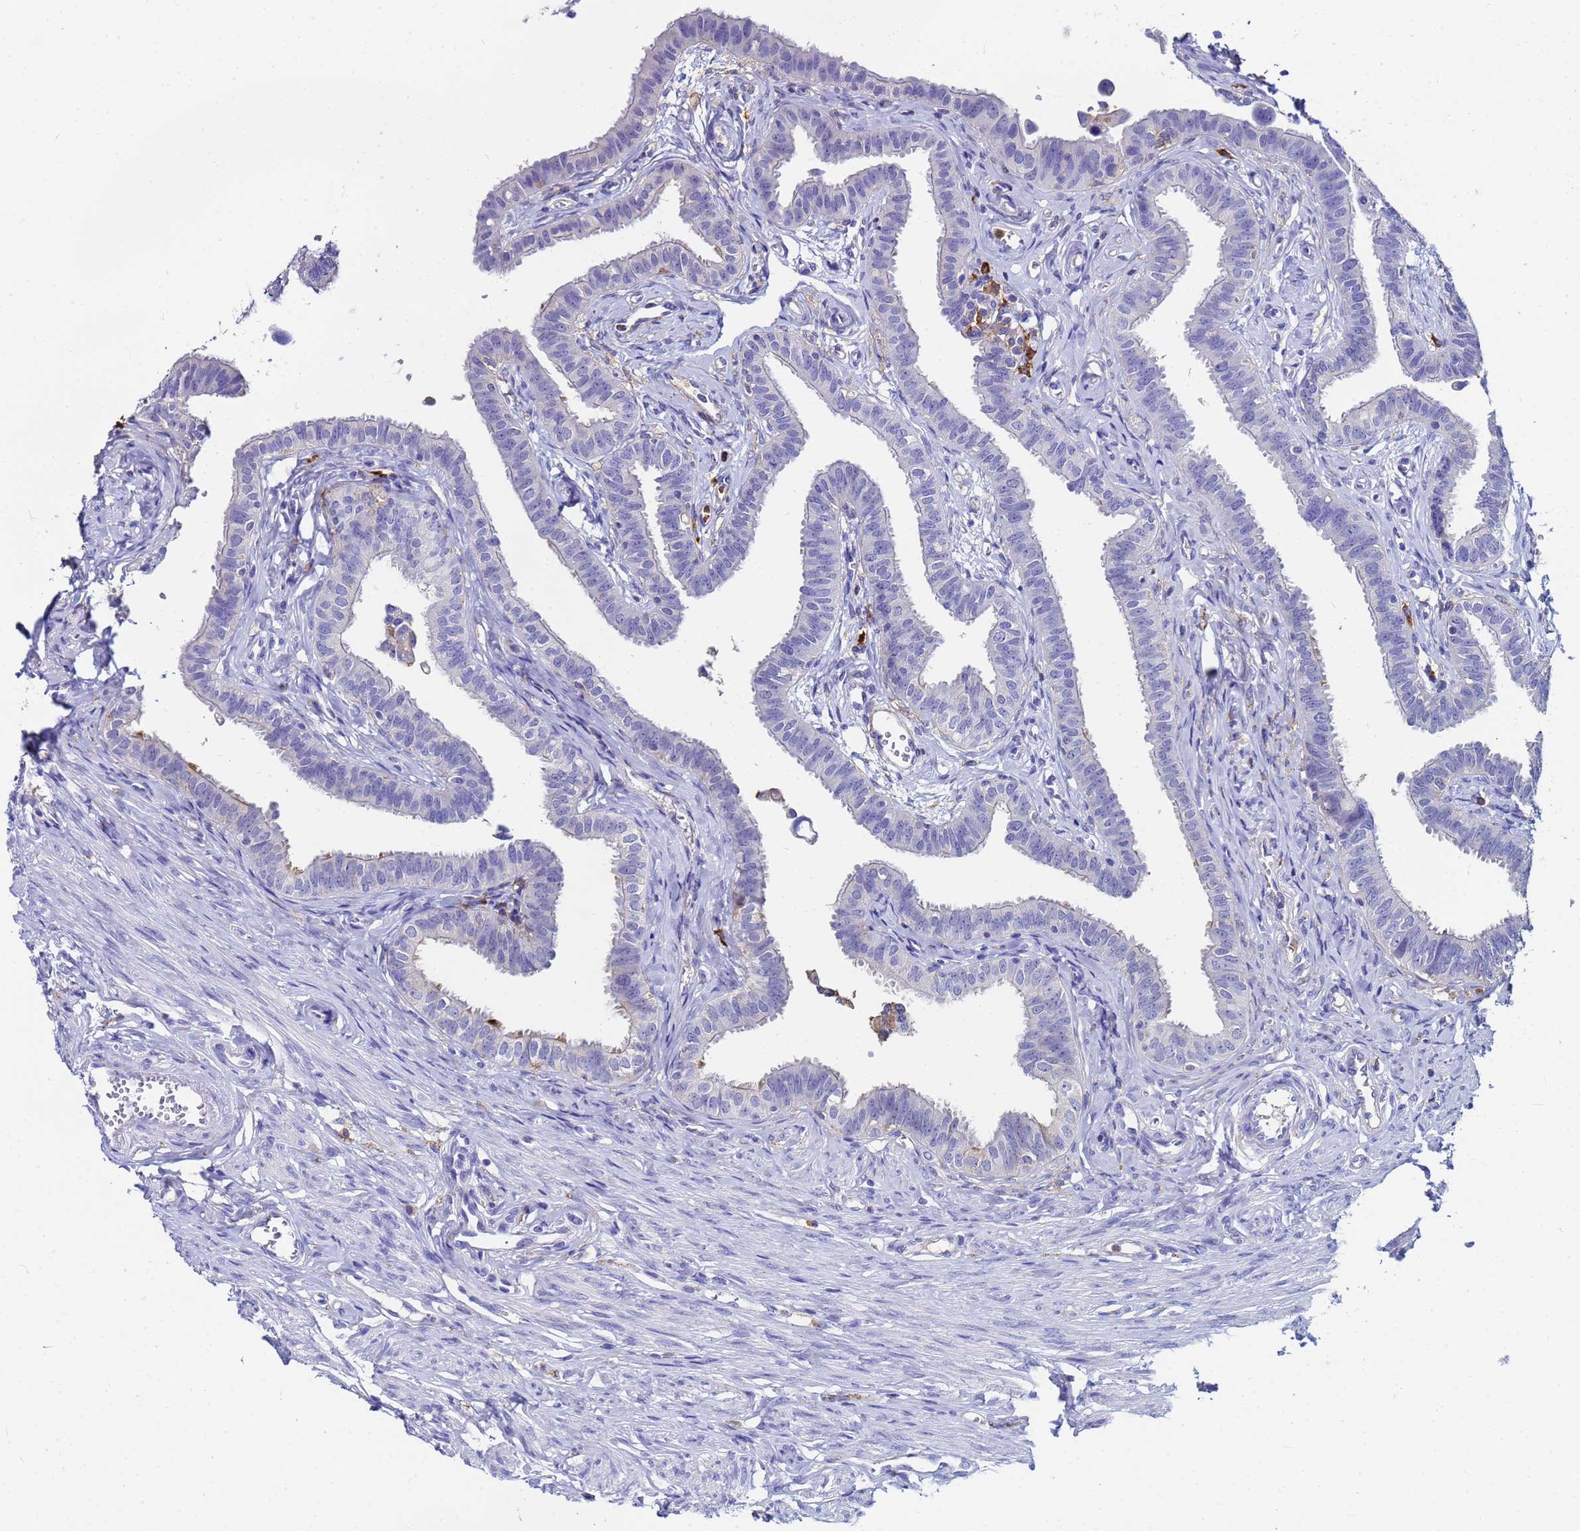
{"staining": {"intensity": "negative", "quantity": "none", "location": "none"}, "tissue": "fallopian tube", "cell_type": "Glandular cells", "image_type": "normal", "snomed": [{"axis": "morphology", "description": "Normal tissue, NOS"}, {"axis": "morphology", "description": "Carcinoma, NOS"}, {"axis": "topography", "description": "Fallopian tube"}, {"axis": "topography", "description": "Ovary"}], "caption": "The image reveals no significant expression in glandular cells of fallopian tube. (Immunohistochemistry (ihc), brightfield microscopy, high magnification).", "gene": "BASP1", "patient": {"sex": "female", "age": 59}}